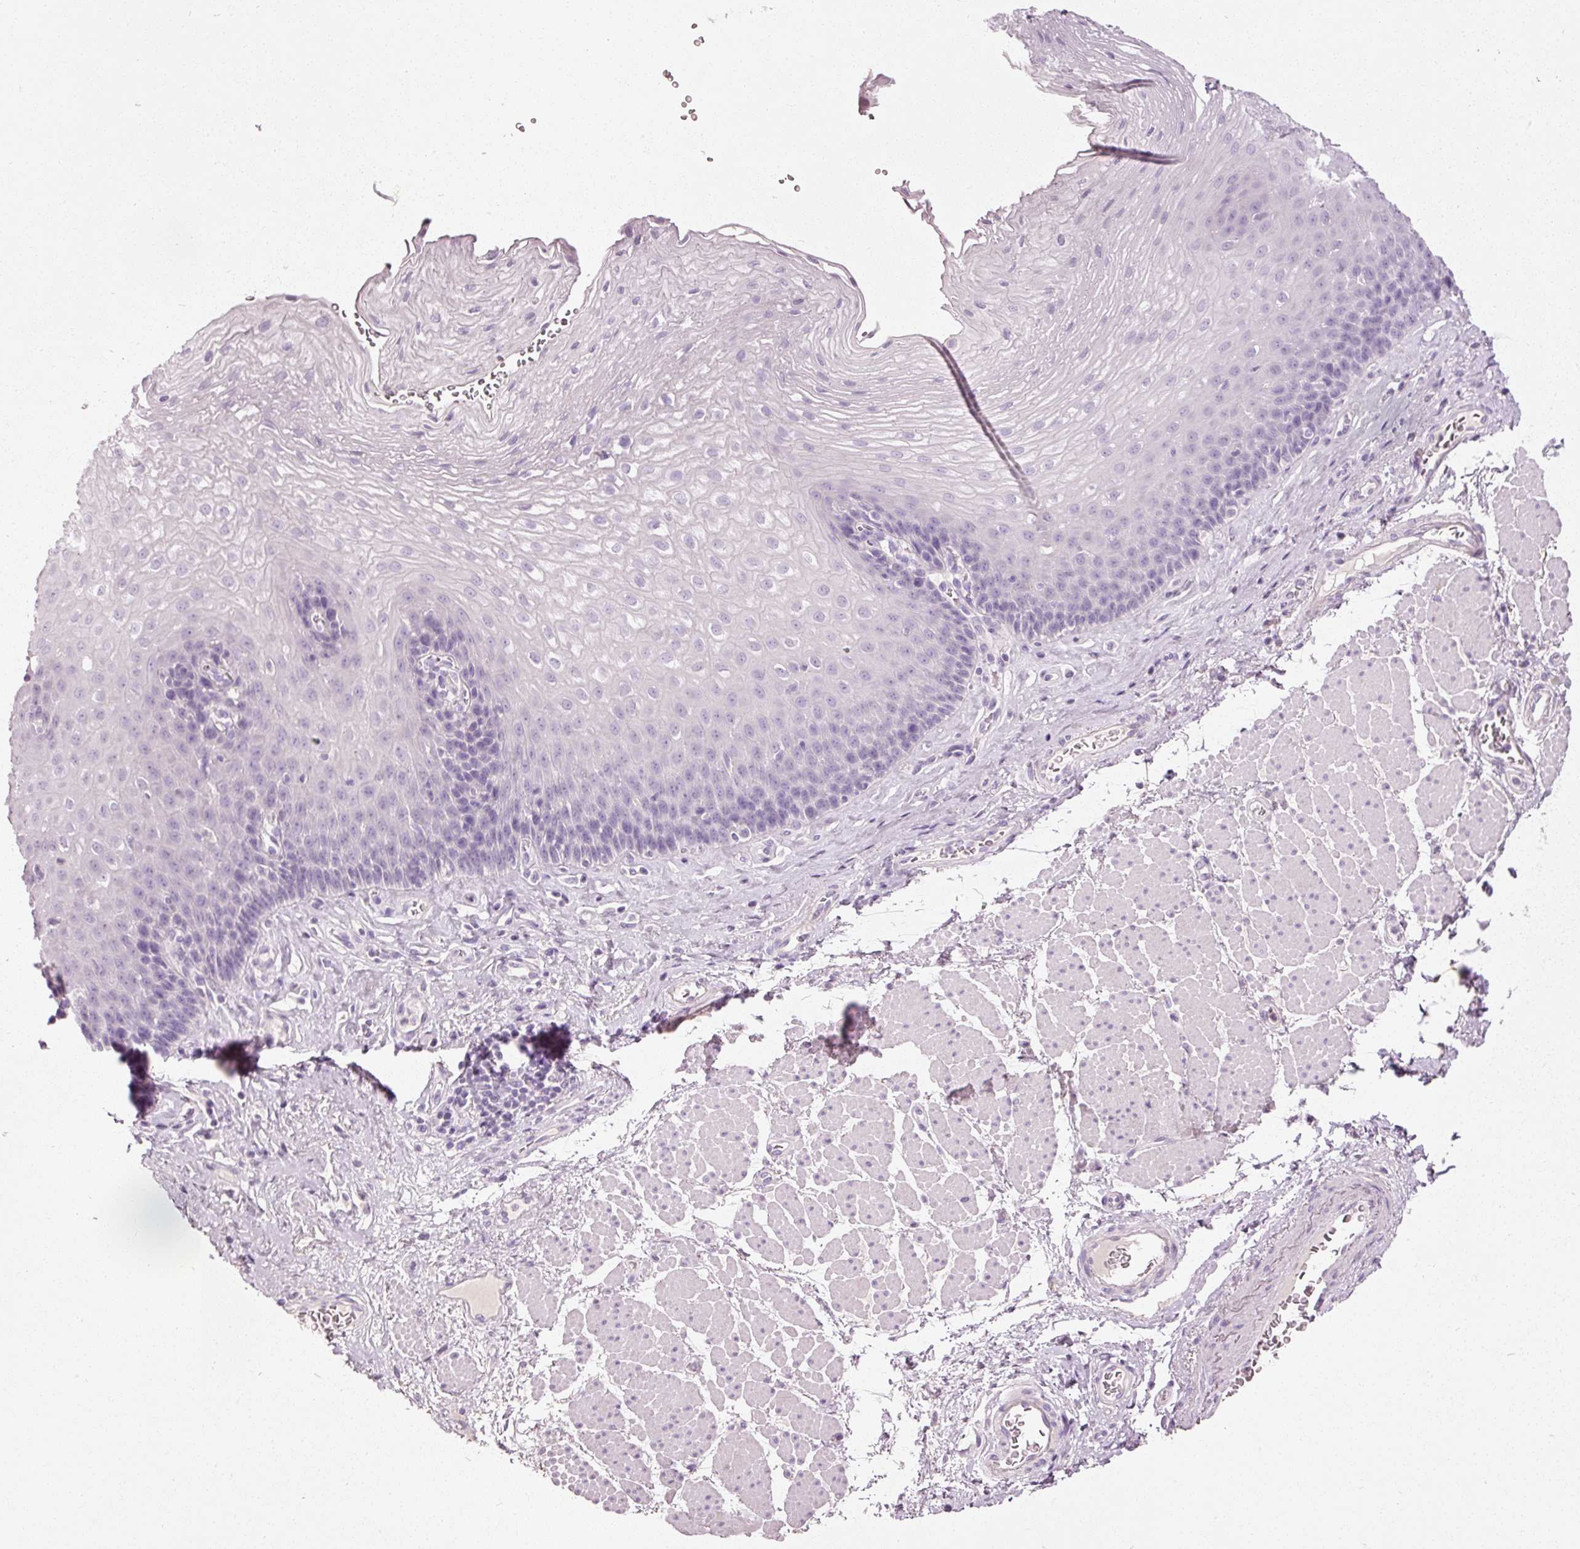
{"staining": {"intensity": "negative", "quantity": "none", "location": "none"}, "tissue": "esophagus", "cell_type": "Squamous epithelial cells", "image_type": "normal", "snomed": [{"axis": "morphology", "description": "Normal tissue, NOS"}, {"axis": "topography", "description": "Esophagus"}], "caption": "High power microscopy histopathology image of an IHC photomicrograph of normal esophagus, revealing no significant expression in squamous epithelial cells. (Brightfield microscopy of DAB (3,3'-diaminobenzidine) immunohistochemistry at high magnification).", "gene": "MUC5AC", "patient": {"sex": "female", "age": 66}}